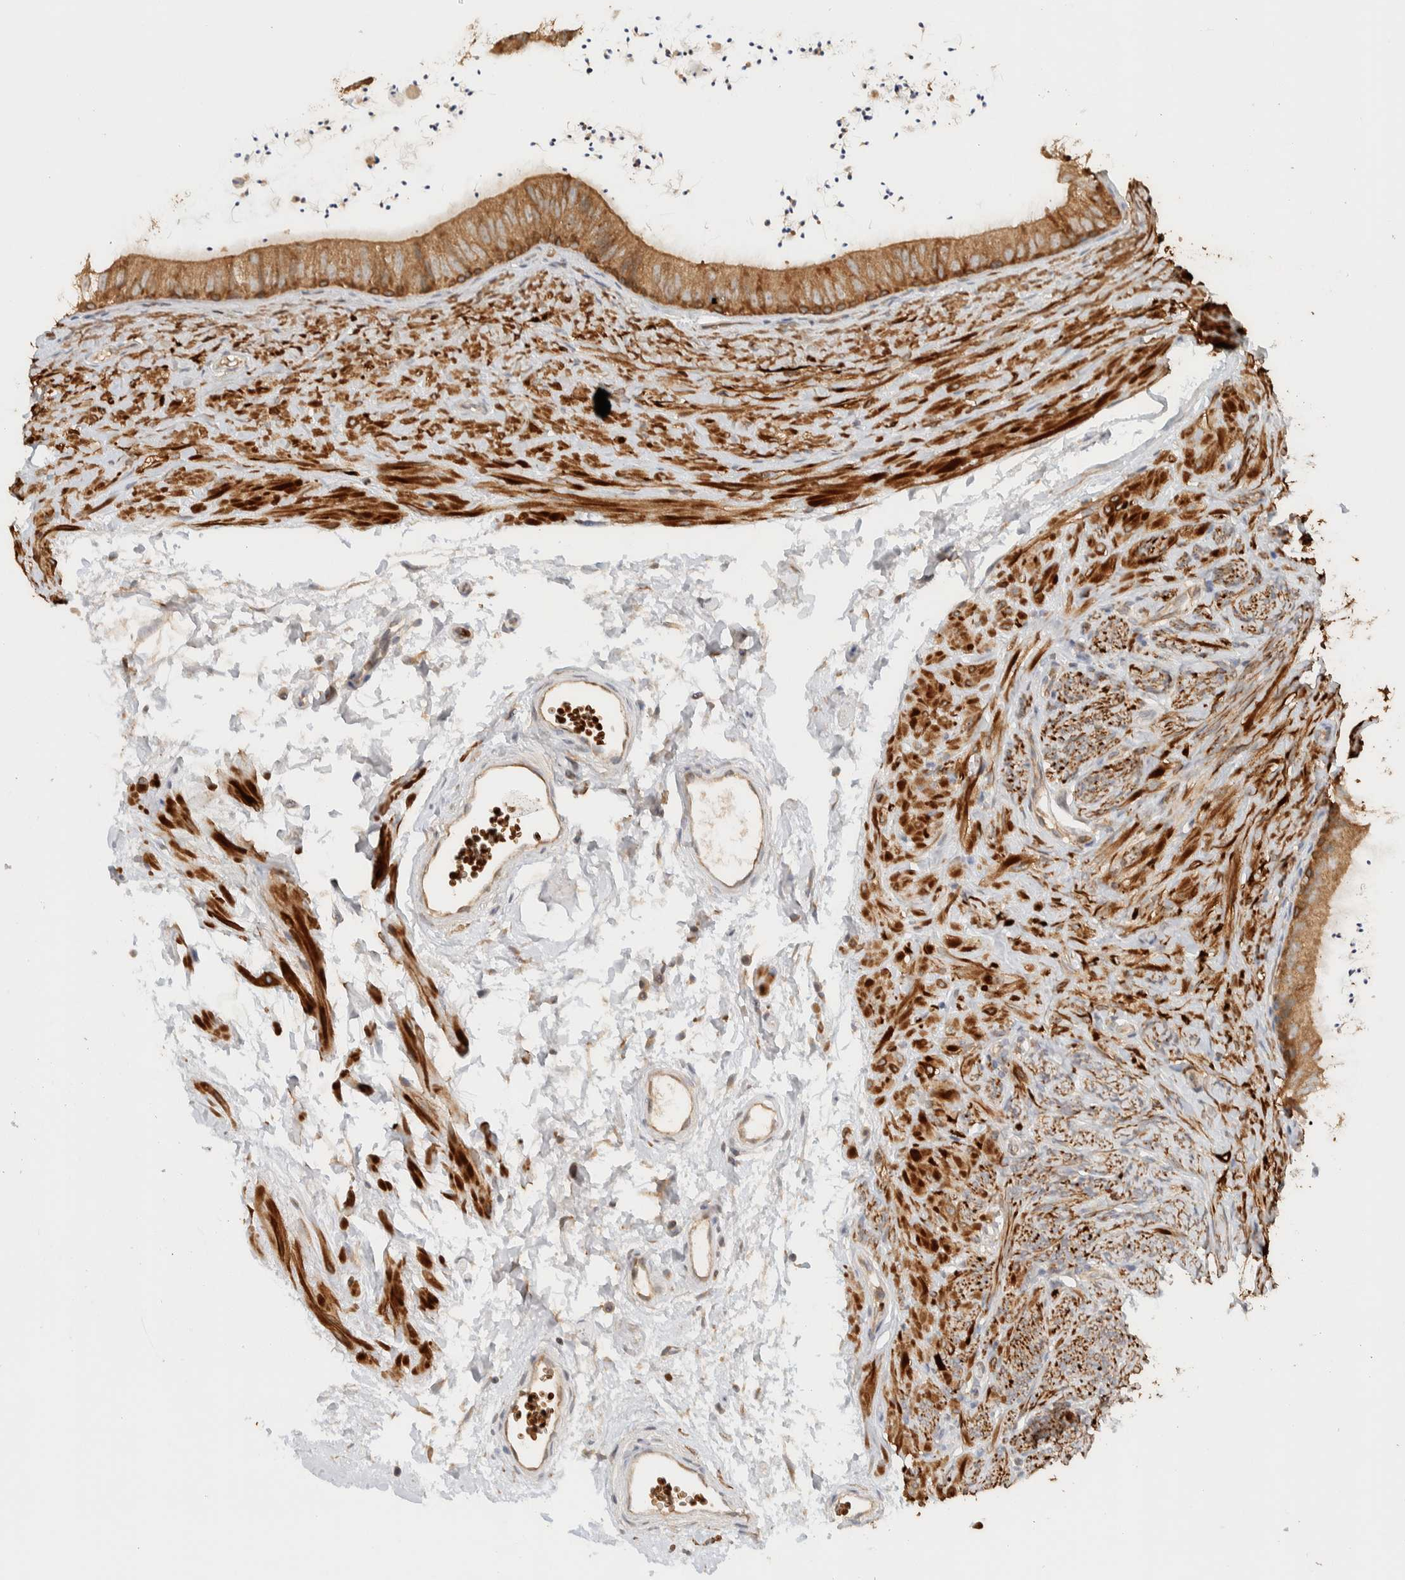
{"staining": {"intensity": "moderate", "quantity": ">75%", "location": "cytoplasmic/membranous"}, "tissue": "epididymis", "cell_type": "Glandular cells", "image_type": "normal", "snomed": [{"axis": "morphology", "description": "Normal tissue, NOS"}, {"axis": "topography", "description": "Epididymis"}], "caption": "Moderate cytoplasmic/membranous staining is appreciated in about >75% of glandular cells in benign epididymis.", "gene": "TTI2", "patient": {"sex": "male", "age": 56}}